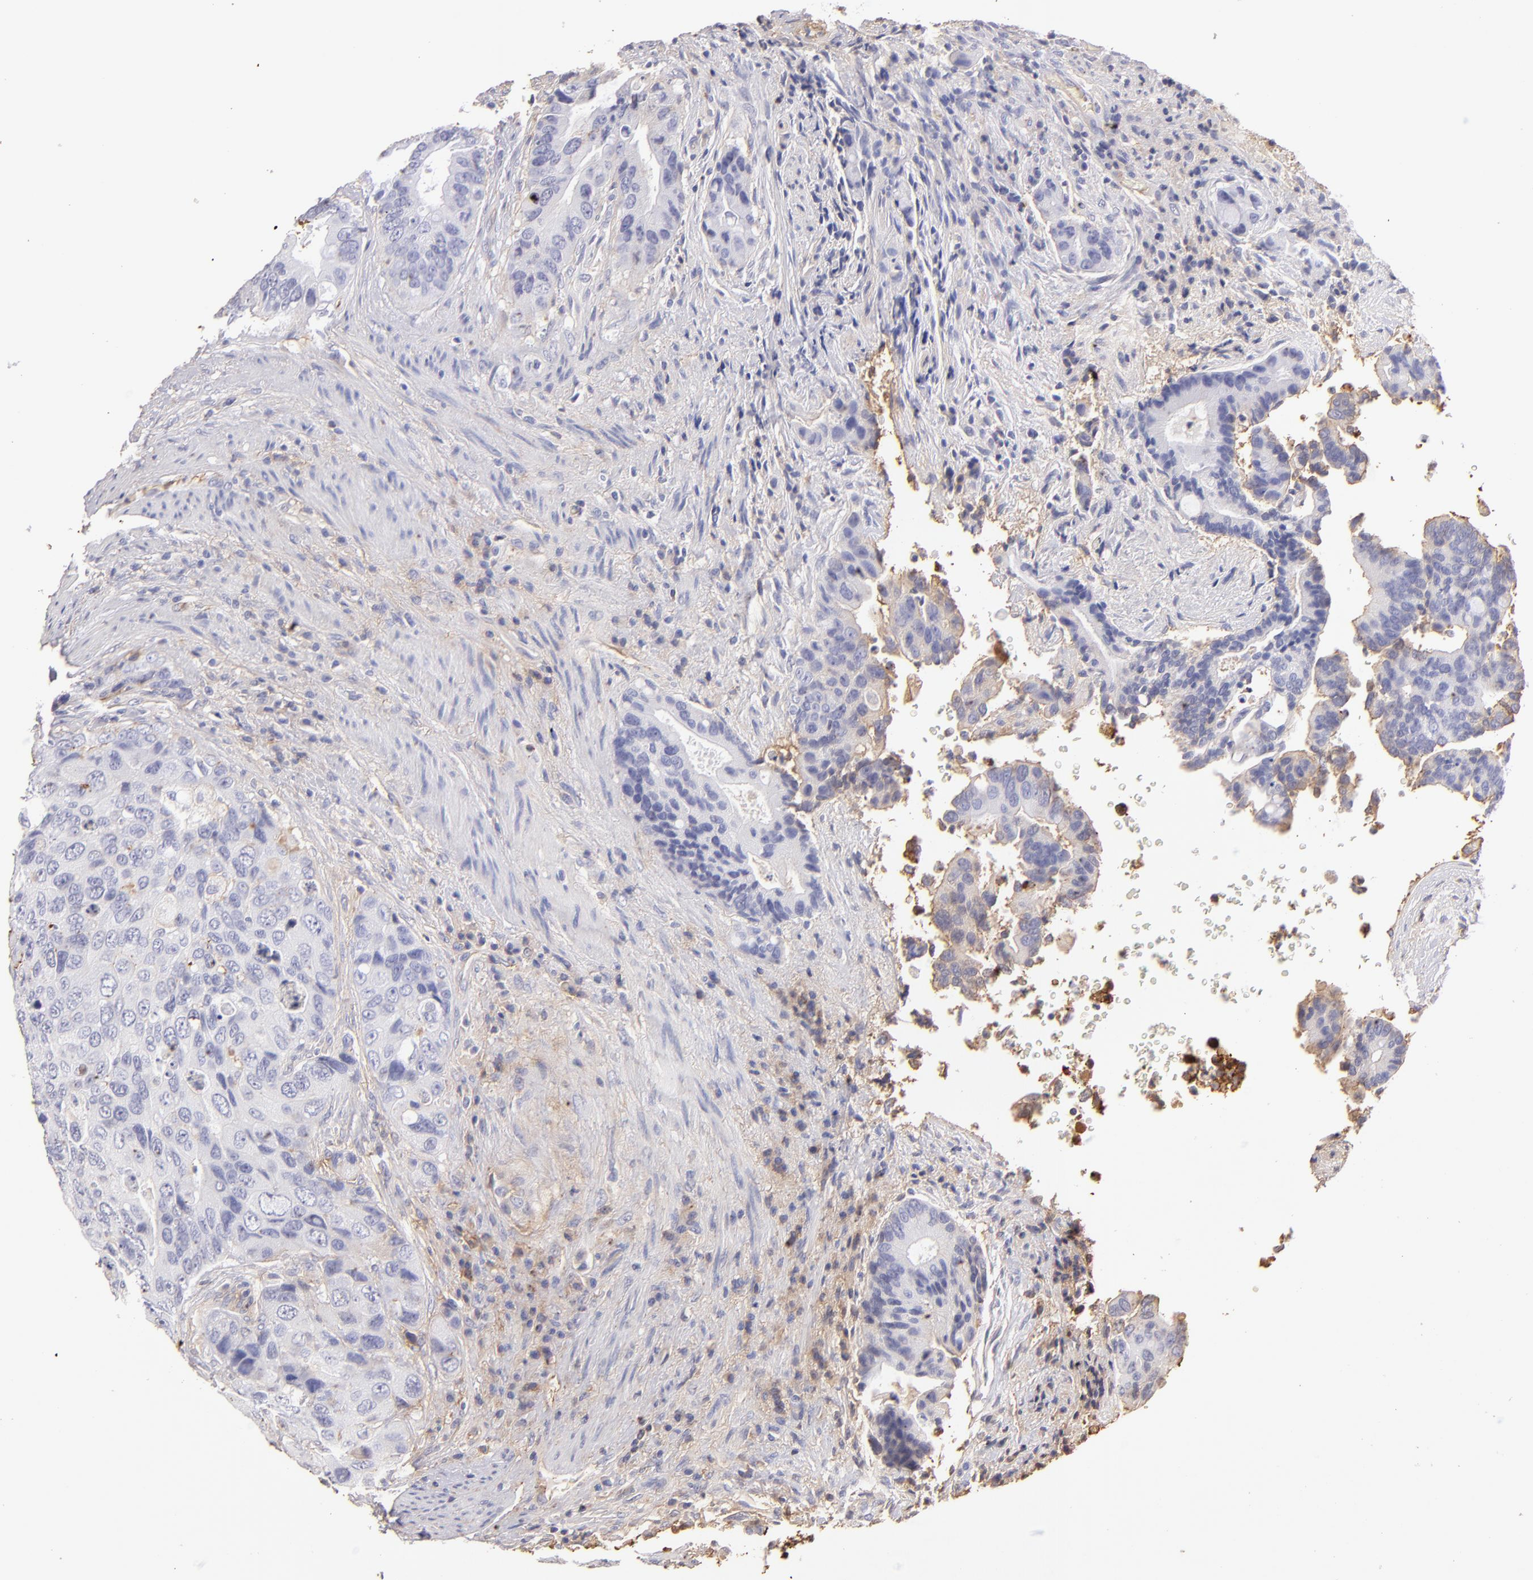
{"staining": {"intensity": "negative", "quantity": "none", "location": "none"}, "tissue": "colorectal cancer", "cell_type": "Tumor cells", "image_type": "cancer", "snomed": [{"axis": "morphology", "description": "Adenocarcinoma, NOS"}, {"axis": "topography", "description": "Rectum"}], "caption": "A histopathology image of human colorectal cancer (adenocarcinoma) is negative for staining in tumor cells.", "gene": "FGB", "patient": {"sex": "female", "age": 67}}